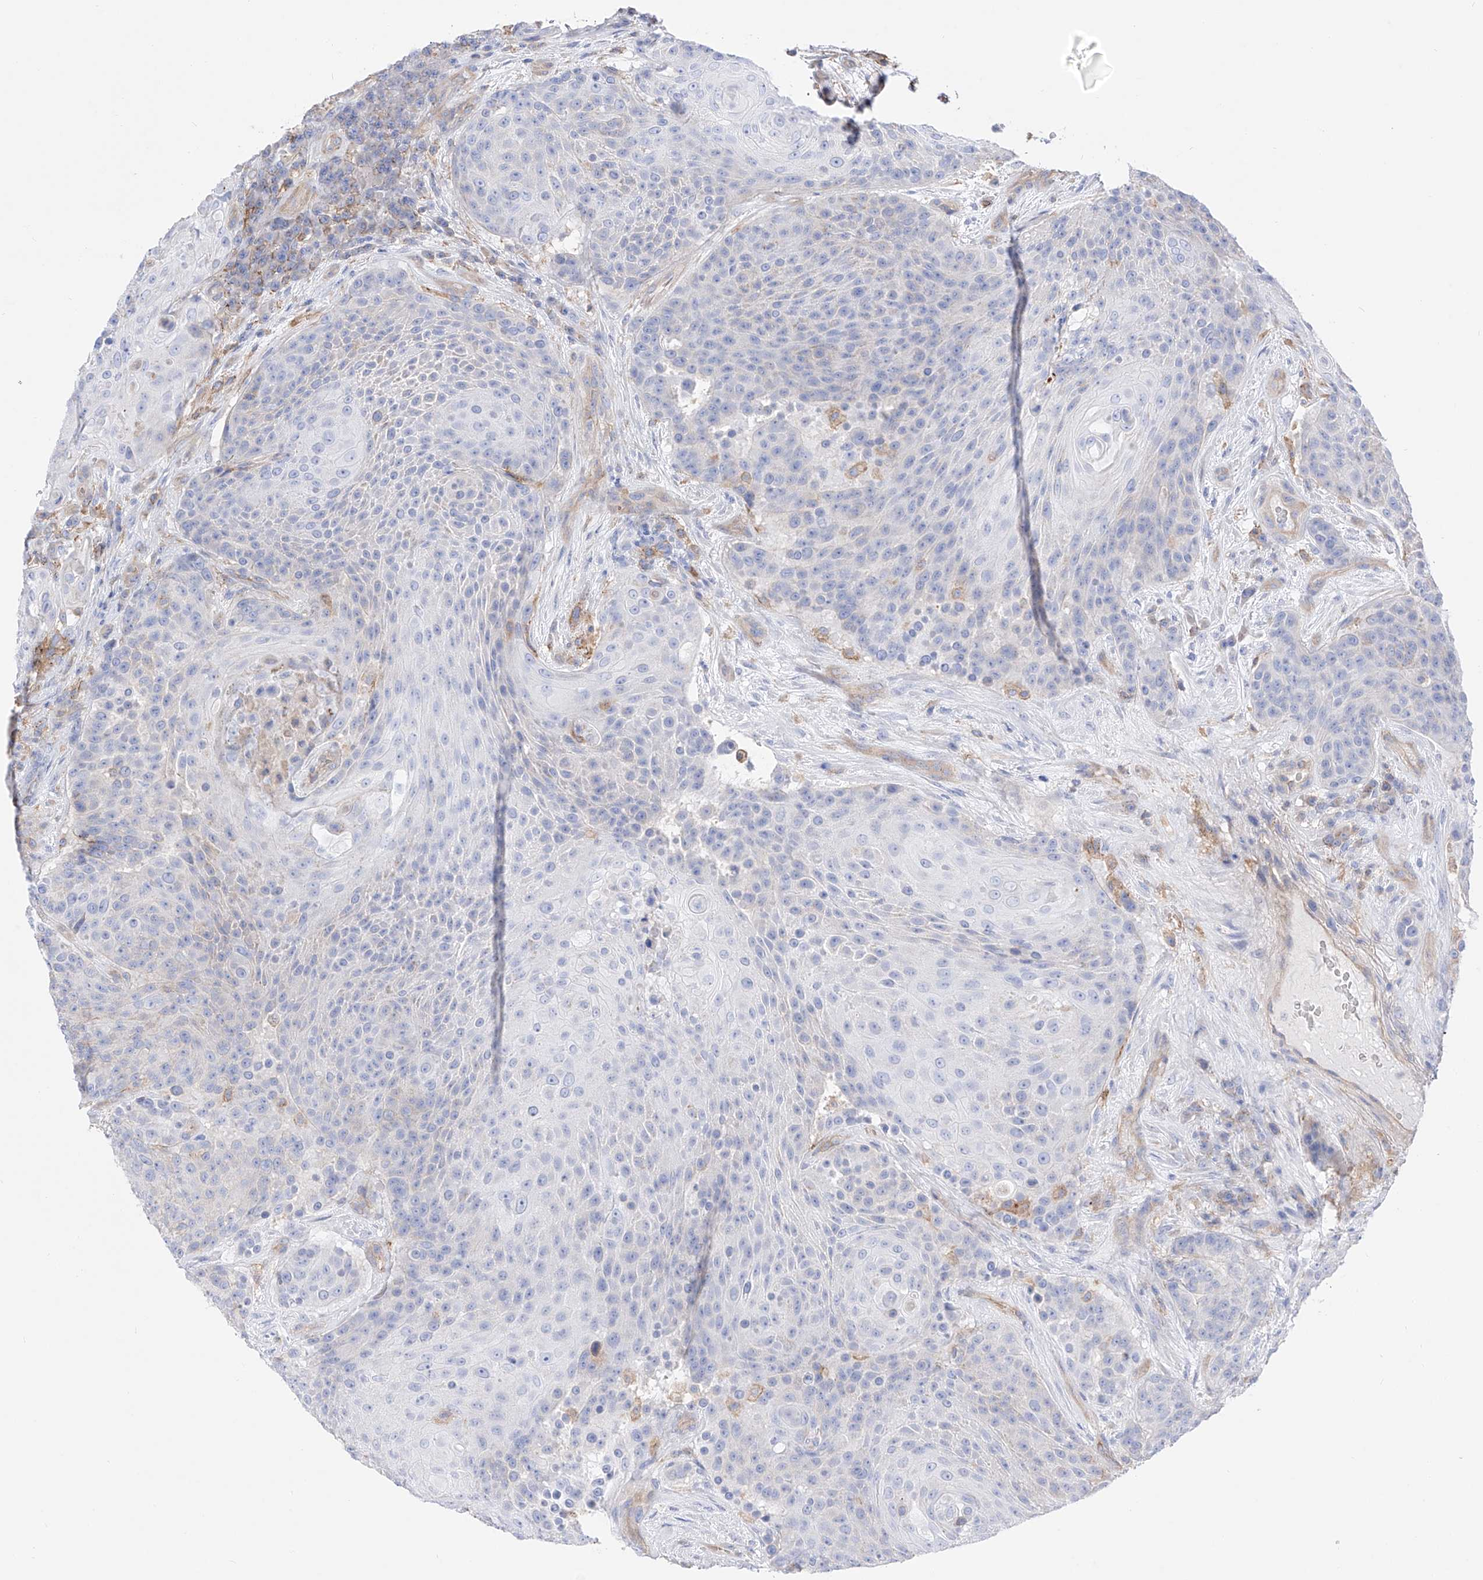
{"staining": {"intensity": "negative", "quantity": "none", "location": "none"}, "tissue": "urothelial cancer", "cell_type": "Tumor cells", "image_type": "cancer", "snomed": [{"axis": "morphology", "description": "Urothelial carcinoma, High grade"}, {"axis": "topography", "description": "Urinary bladder"}], "caption": "Urothelial cancer stained for a protein using IHC reveals no positivity tumor cells.", "gene": "ZNF653", "patient": {"sex": "female", "age": 63}}